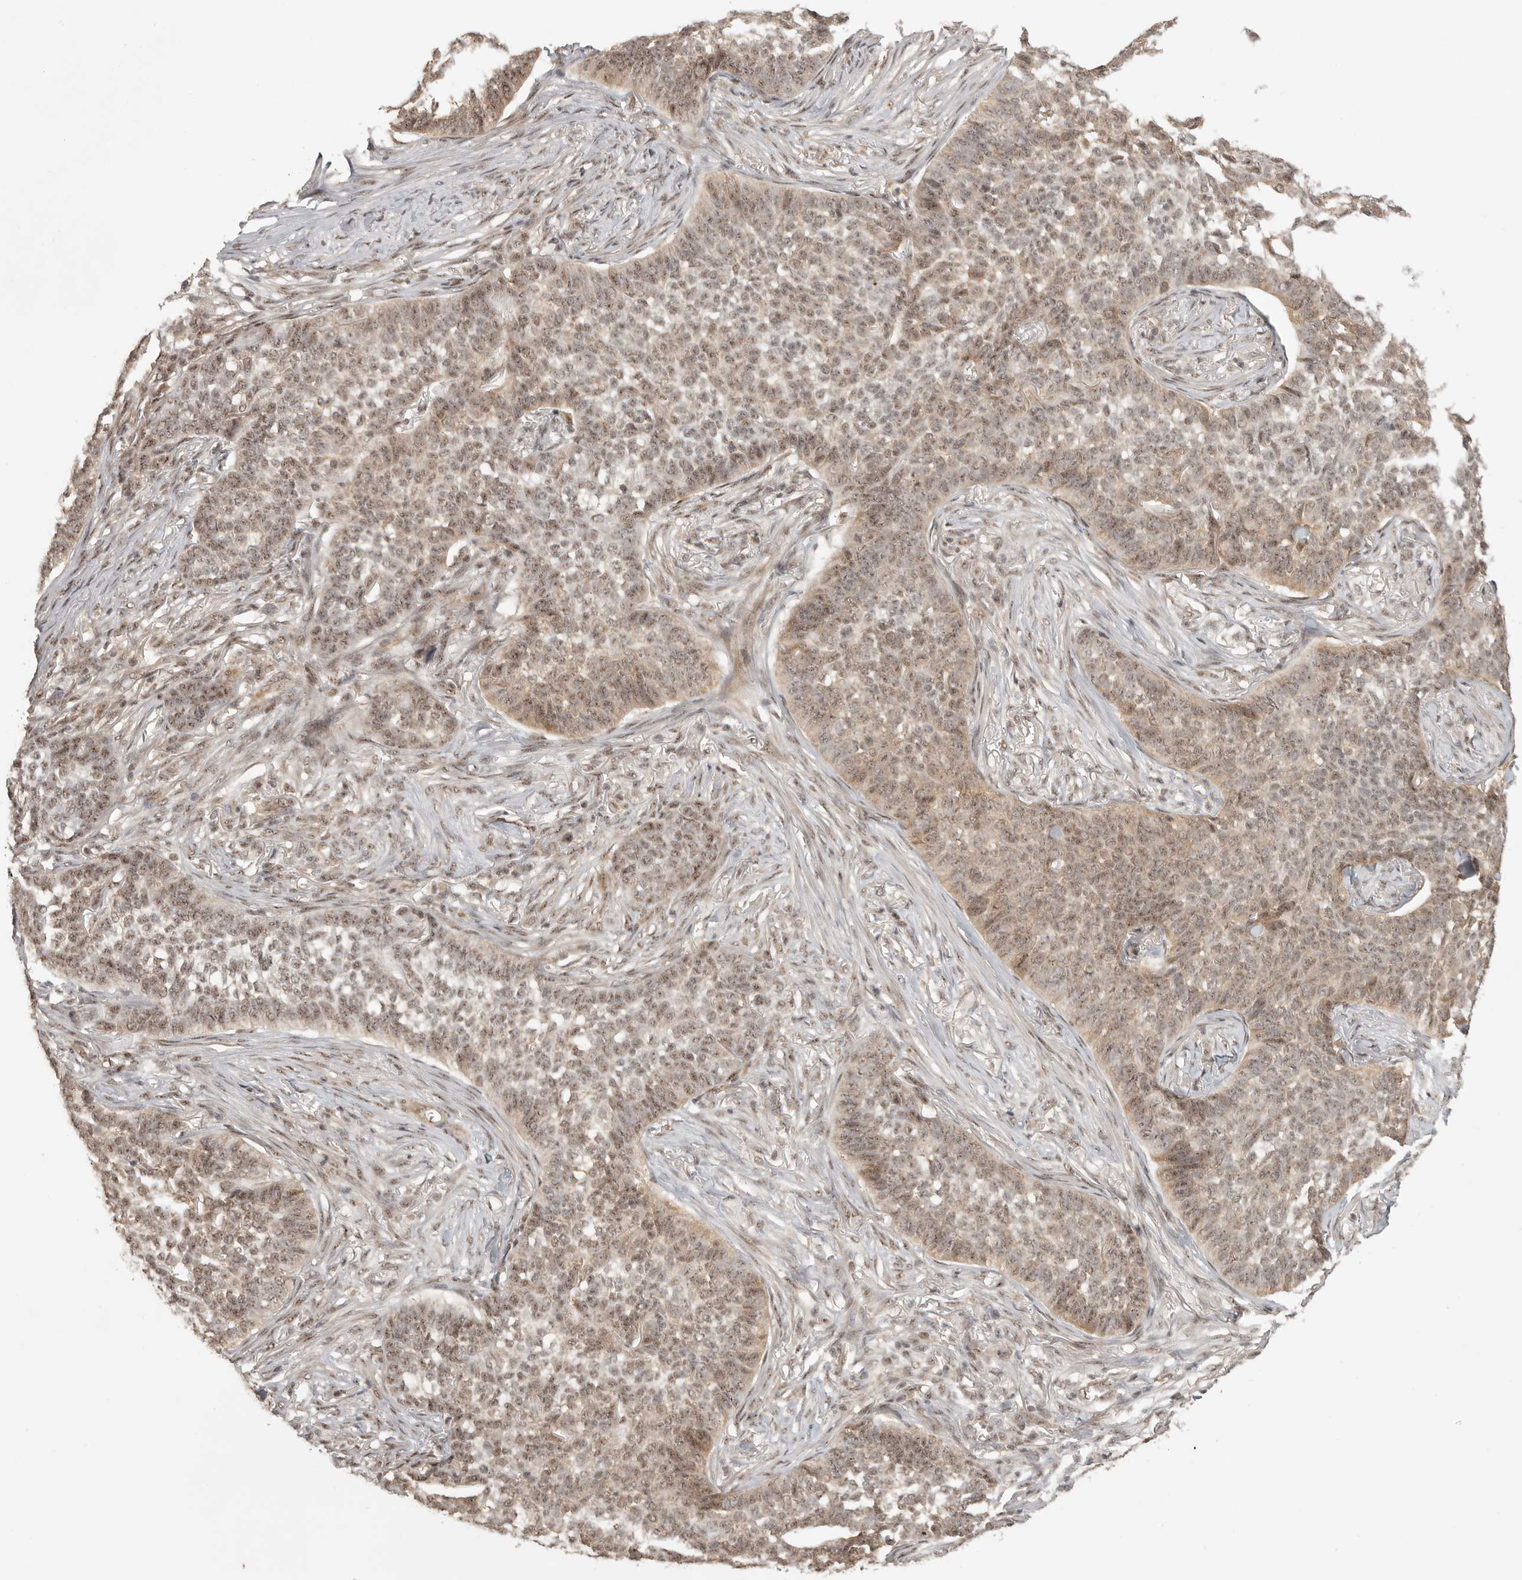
{"staining": {"intensity": "moderate", "quantity": ">75%", "location": "nuclear"}, "tissue": "skin cancer", "cell_type": "Tumor cells", "image_type": "cancer", "snomed": [{"axis": "morphology", "description": "Basal cell carcinoma"}, {"axis": "topography", "description": "Skin"}], "caption": "A medium amount of moderate nuclear staining is identified in about >75% of tumor cells in skin cancer (basal cell carcinoma) tissue.", "gene": "POMP", "patient": {"sex": "male", "age": 85}}